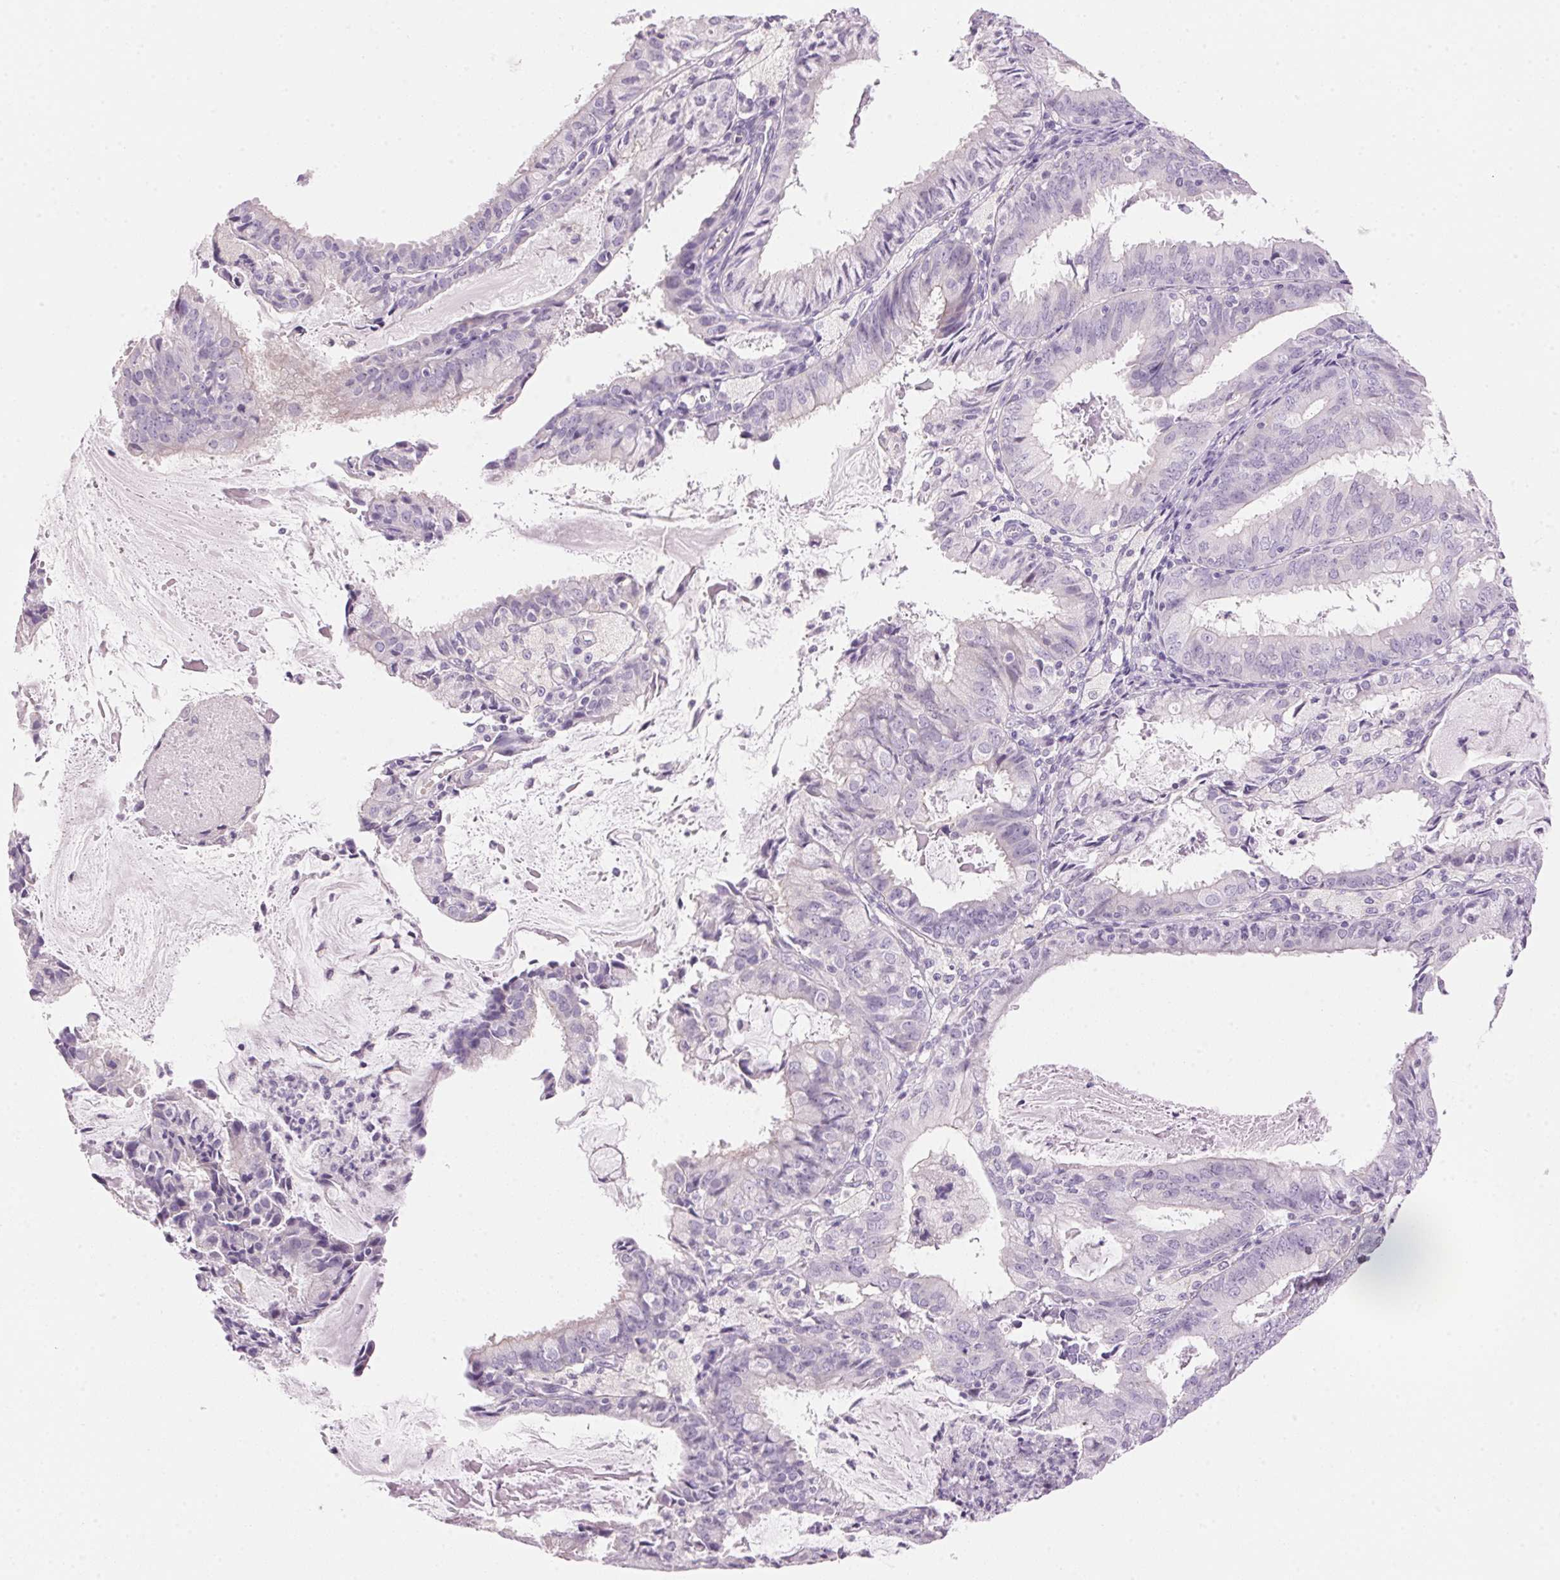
{"staining": {"intensity": "negative", "quantity": "none", "location": "none"}, "tissue": "endometrial cancer", "cell_type": "Tumor cells", "image_type": "cancer", "snomed": [{"axis": "morphology", "description": "Adenocarcinoma, NOS"}, {"axis": "topography", "description": "Endometrium"}], "caption": "Immunohistochemistry of endometrial adenocarcinoma displays no expression in tumor cells.", "gene": "HSD17B2", "patient": {"sex": "female", "age": 57}}